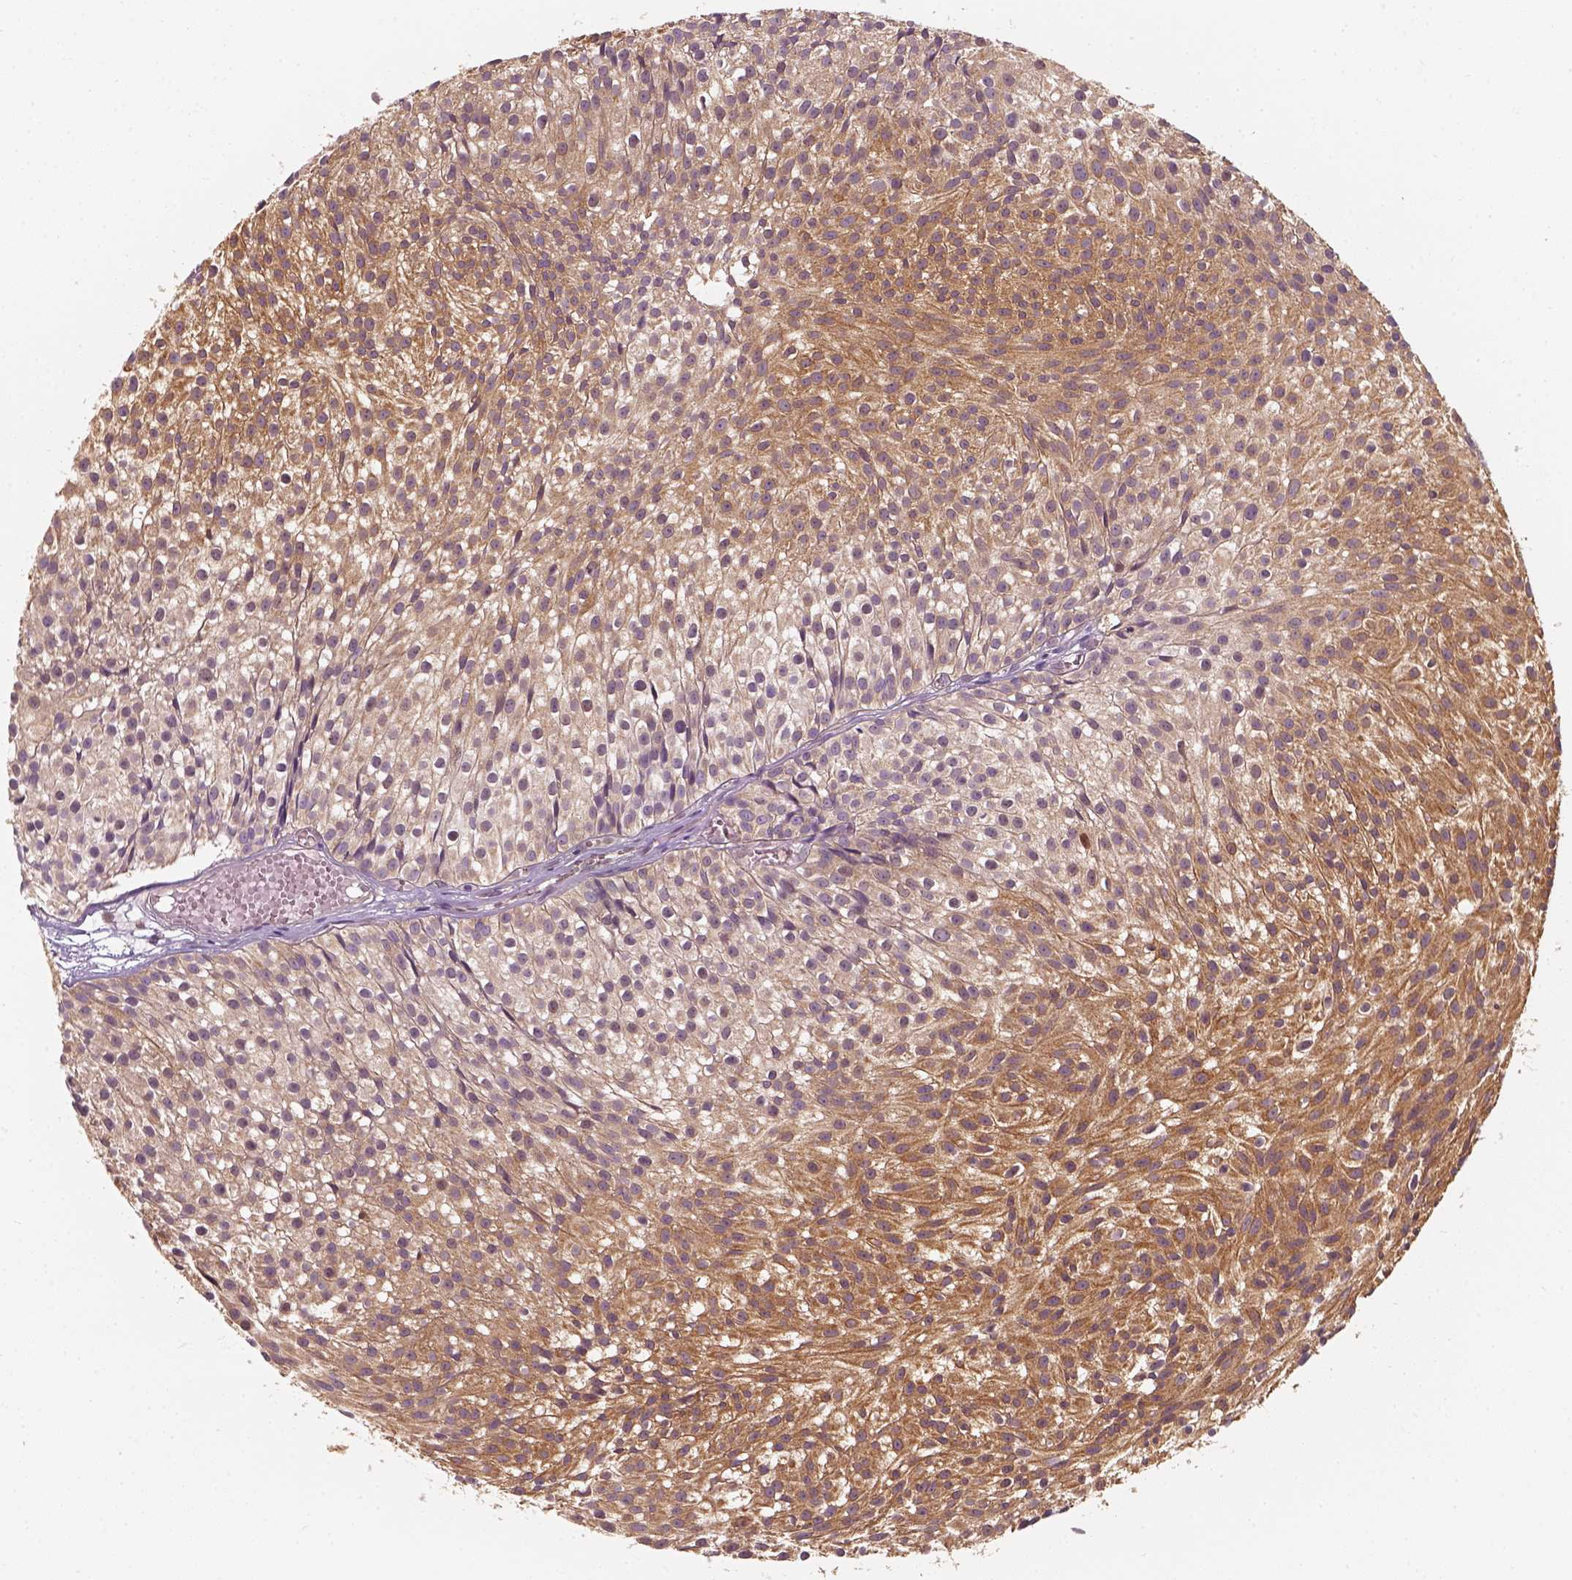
{"staining": {"intensity": "weak", "quantity": ">75%", "location": "cytoplasmic/membranous"}, "tissue": "urothelial cancer", "cell_type": "Tumor cells", "image_type": "cancer", "snomed": [{"axis": "morphology", "description": "Urothelial carcinoma, Low grade"}, {"axis": "topography", "description": "Urinary bladder"}], "caption": "Tumor cells reveal weak cytoplasmic/membranous positivity in approximately >75% of cells in urothelial cancer. Ihc stains the protein in brown and the nuclei are stained blue.", "gene": "SQSTM1", "patient": {"sex": "male", "age": 63}}